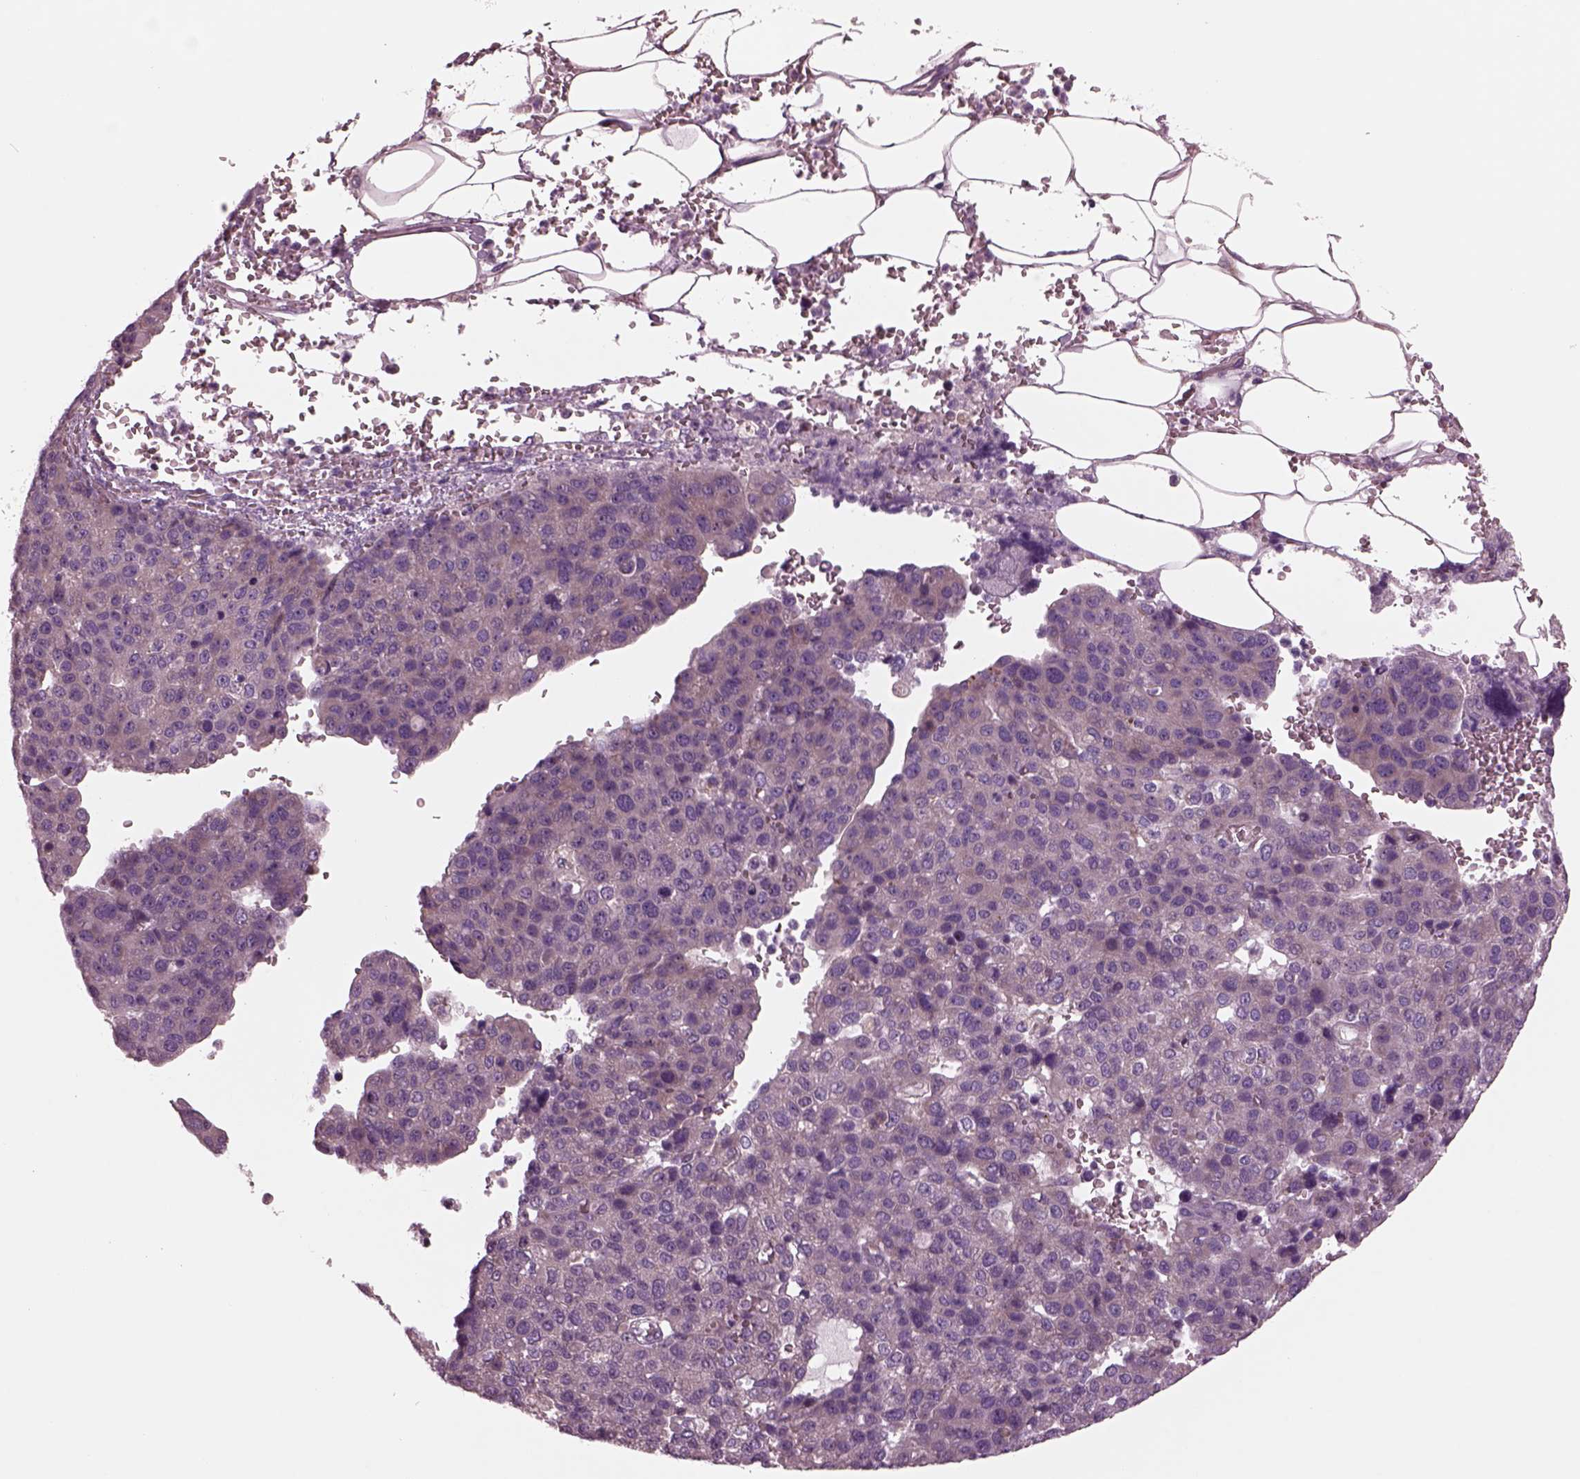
{"staining": {"intensity": "weak", "quantity": ">75%", "location": "cytoplasmic/membranous"}, "tissue": "pancreatic cancer", "cell_type": "Tumor cells", "image_type": "cancer", "snomed": [{"axis": "morphology", "description": "Adenocarcinoma, NOS"}, {"axis": "topography", "description": "Pancreas"}], "caption": "Weak cytoplasmic/membranous staining for a protein is seen in about >75% of tumor cells of pancreatic cancer using IHC.", "gene": "AP4M1", "patient": {"sex": "female", "age": 61}}